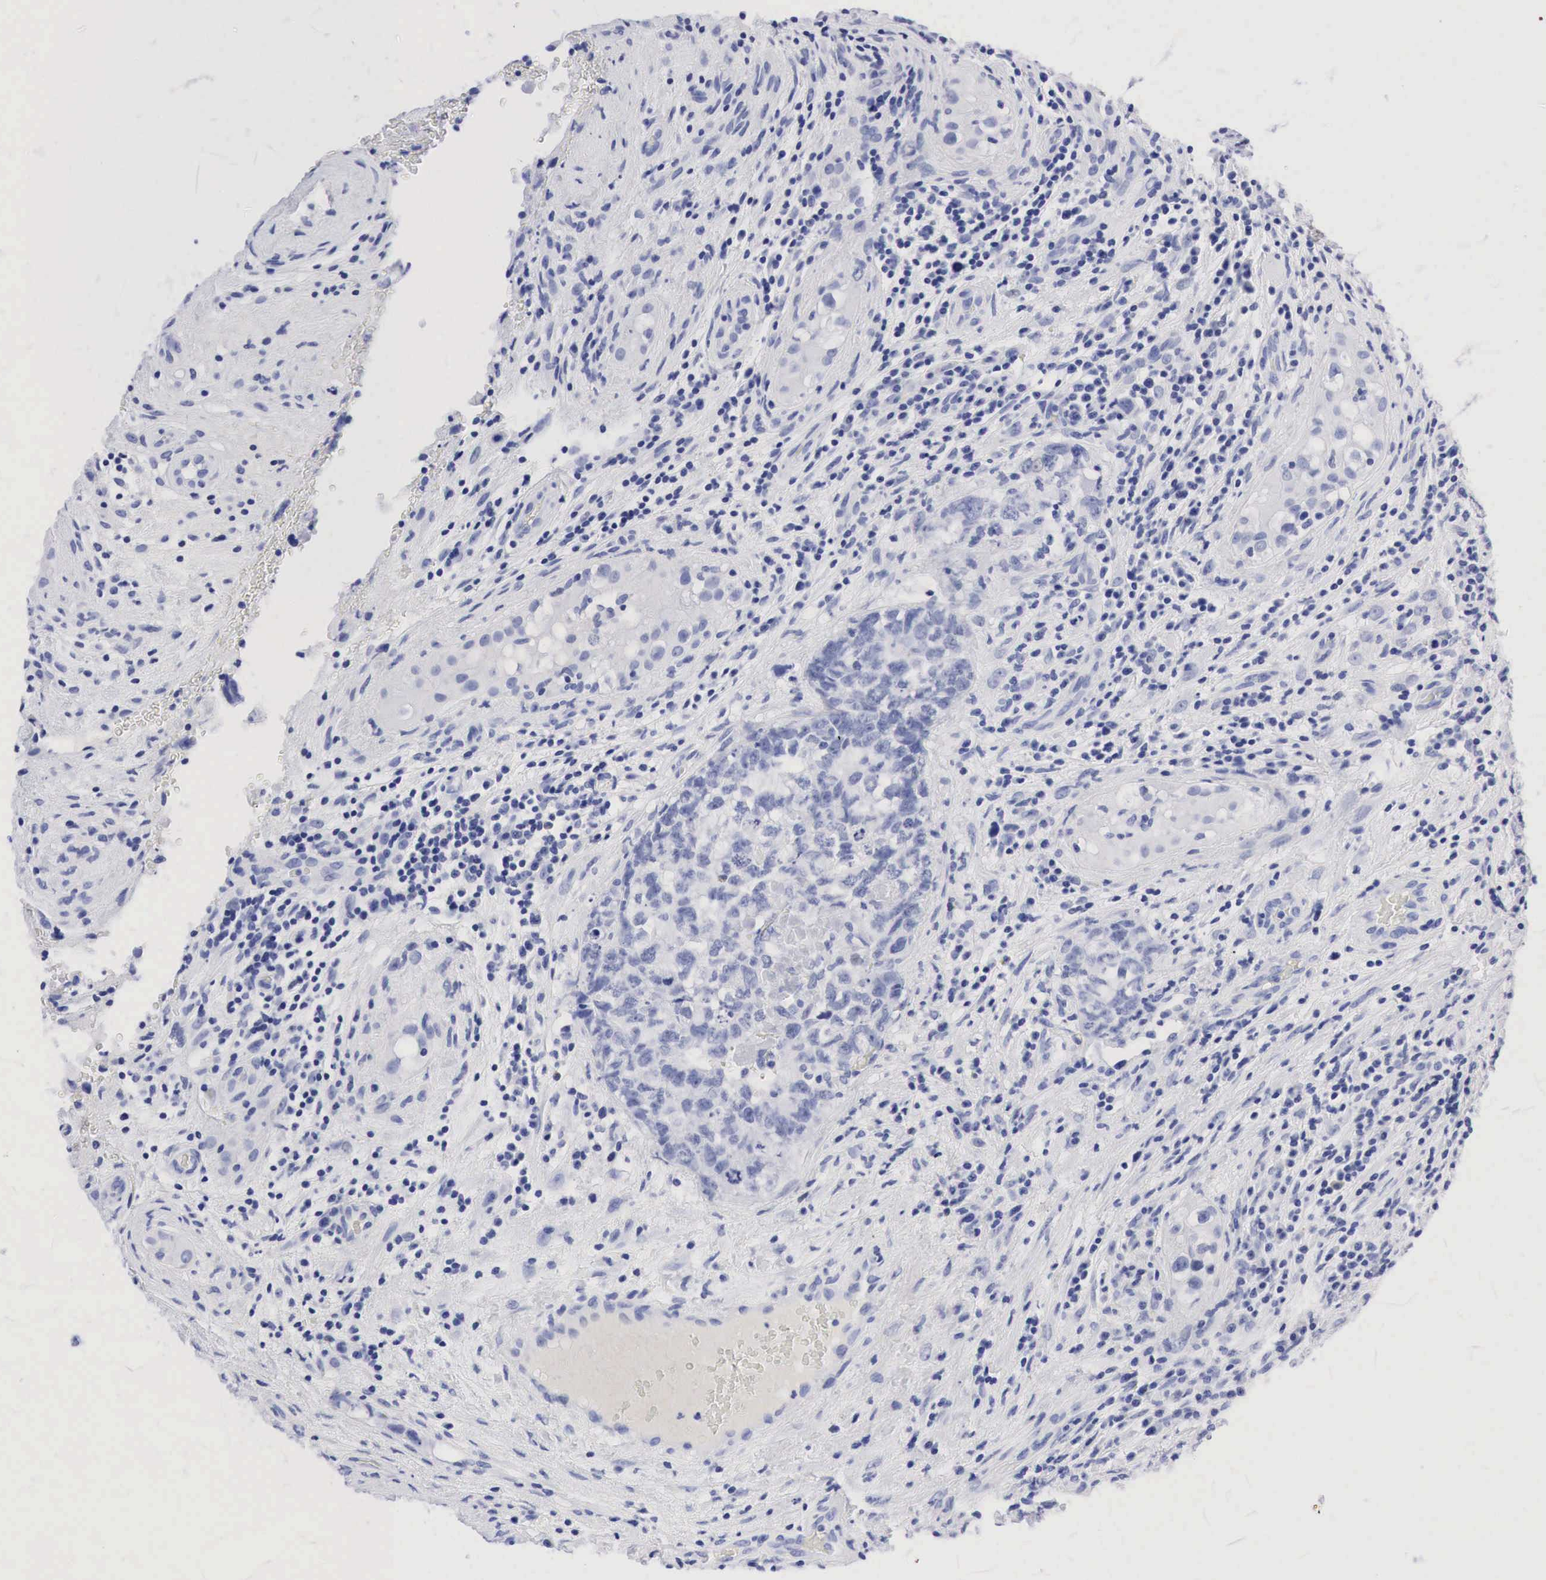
{"staining": {"intensity": "negative", "quantity": "none", "location": "none"}, "tissue": "testis cancer", "cell_type": "Tumor cells", "image_type": "cancer", "snomed": [{"axis": "morphology", "description": "Carcinoma, Embryonal, NOS"}, {"axis": "topography", "description": "Testis"}], "caption": "There is no significant expression in tumor cells of embryonal carcinoma (testis).", "gene": "NKX2-1", "patient": {"sex": "male", "age": 31}}